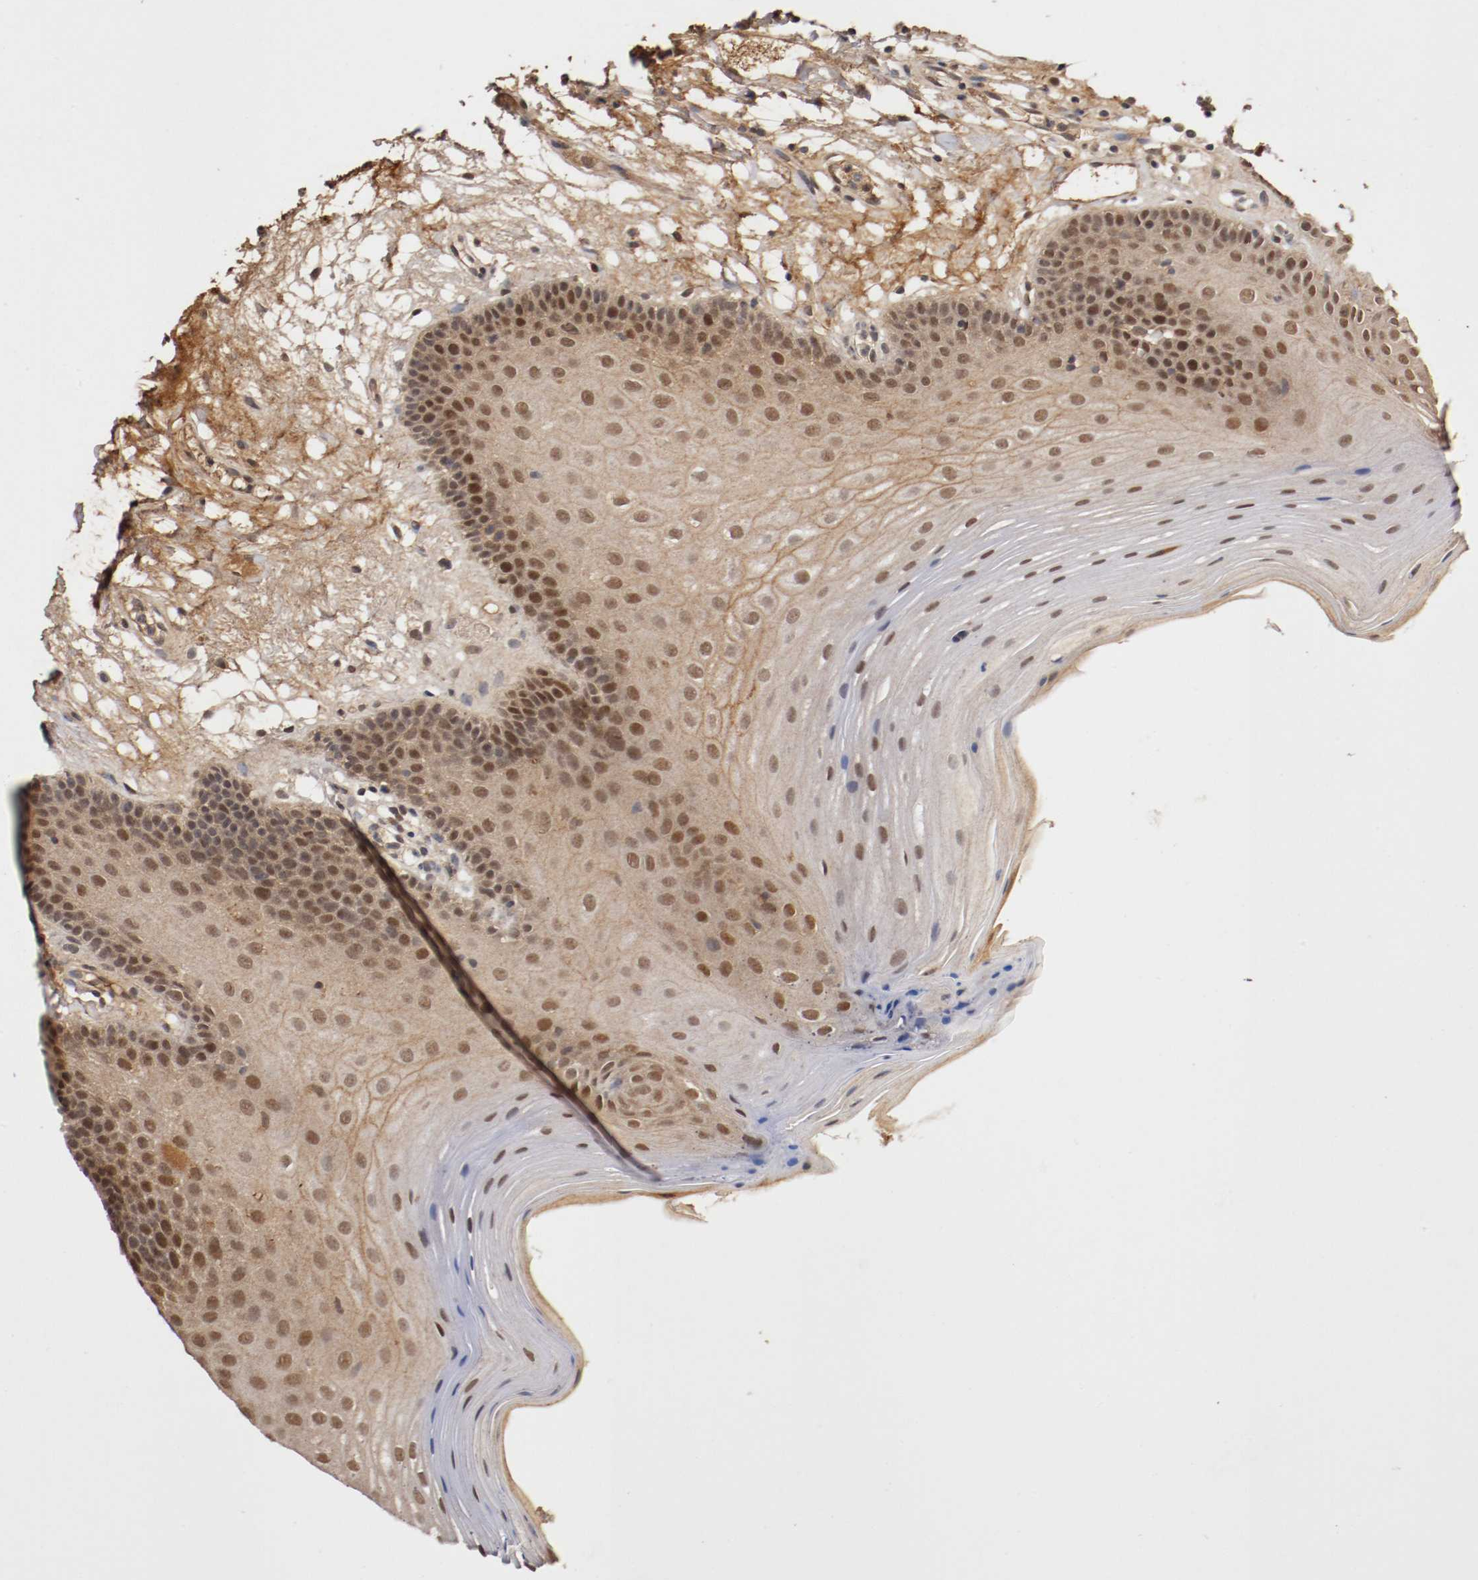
{"staining": {"intensity": "moderate", "quantity": ">75%", "location": "cytoplasmic/membranous,nuclear"}, "tissue": "oral mucosa", "cell_type": "Squamous epithelial cells", "image_type": "normal", "snomed": [{"axis": "morphology", "description": "Normal tissue, NOS"}, {"axis": "morphology", "description": "Squamous cell carcinoma, NOS"}, {"axis": "topography", "description": "Skeletal muscle"}, {"axis": "topography", "description": "Oral tissue"}, {"axis": "topography", "description": "Head-Neck"}], "caption": "Immunohistochemical staining of benign oral mucosa displays >75% levels of moderate cytoplasmic/membranous,nuclear protein staining in approximately >75% of squamous epithelial cells. Nuclei are stained in blue.", "gene": "DNMT3B", "patient": {"sex": "male", "age": 71}}